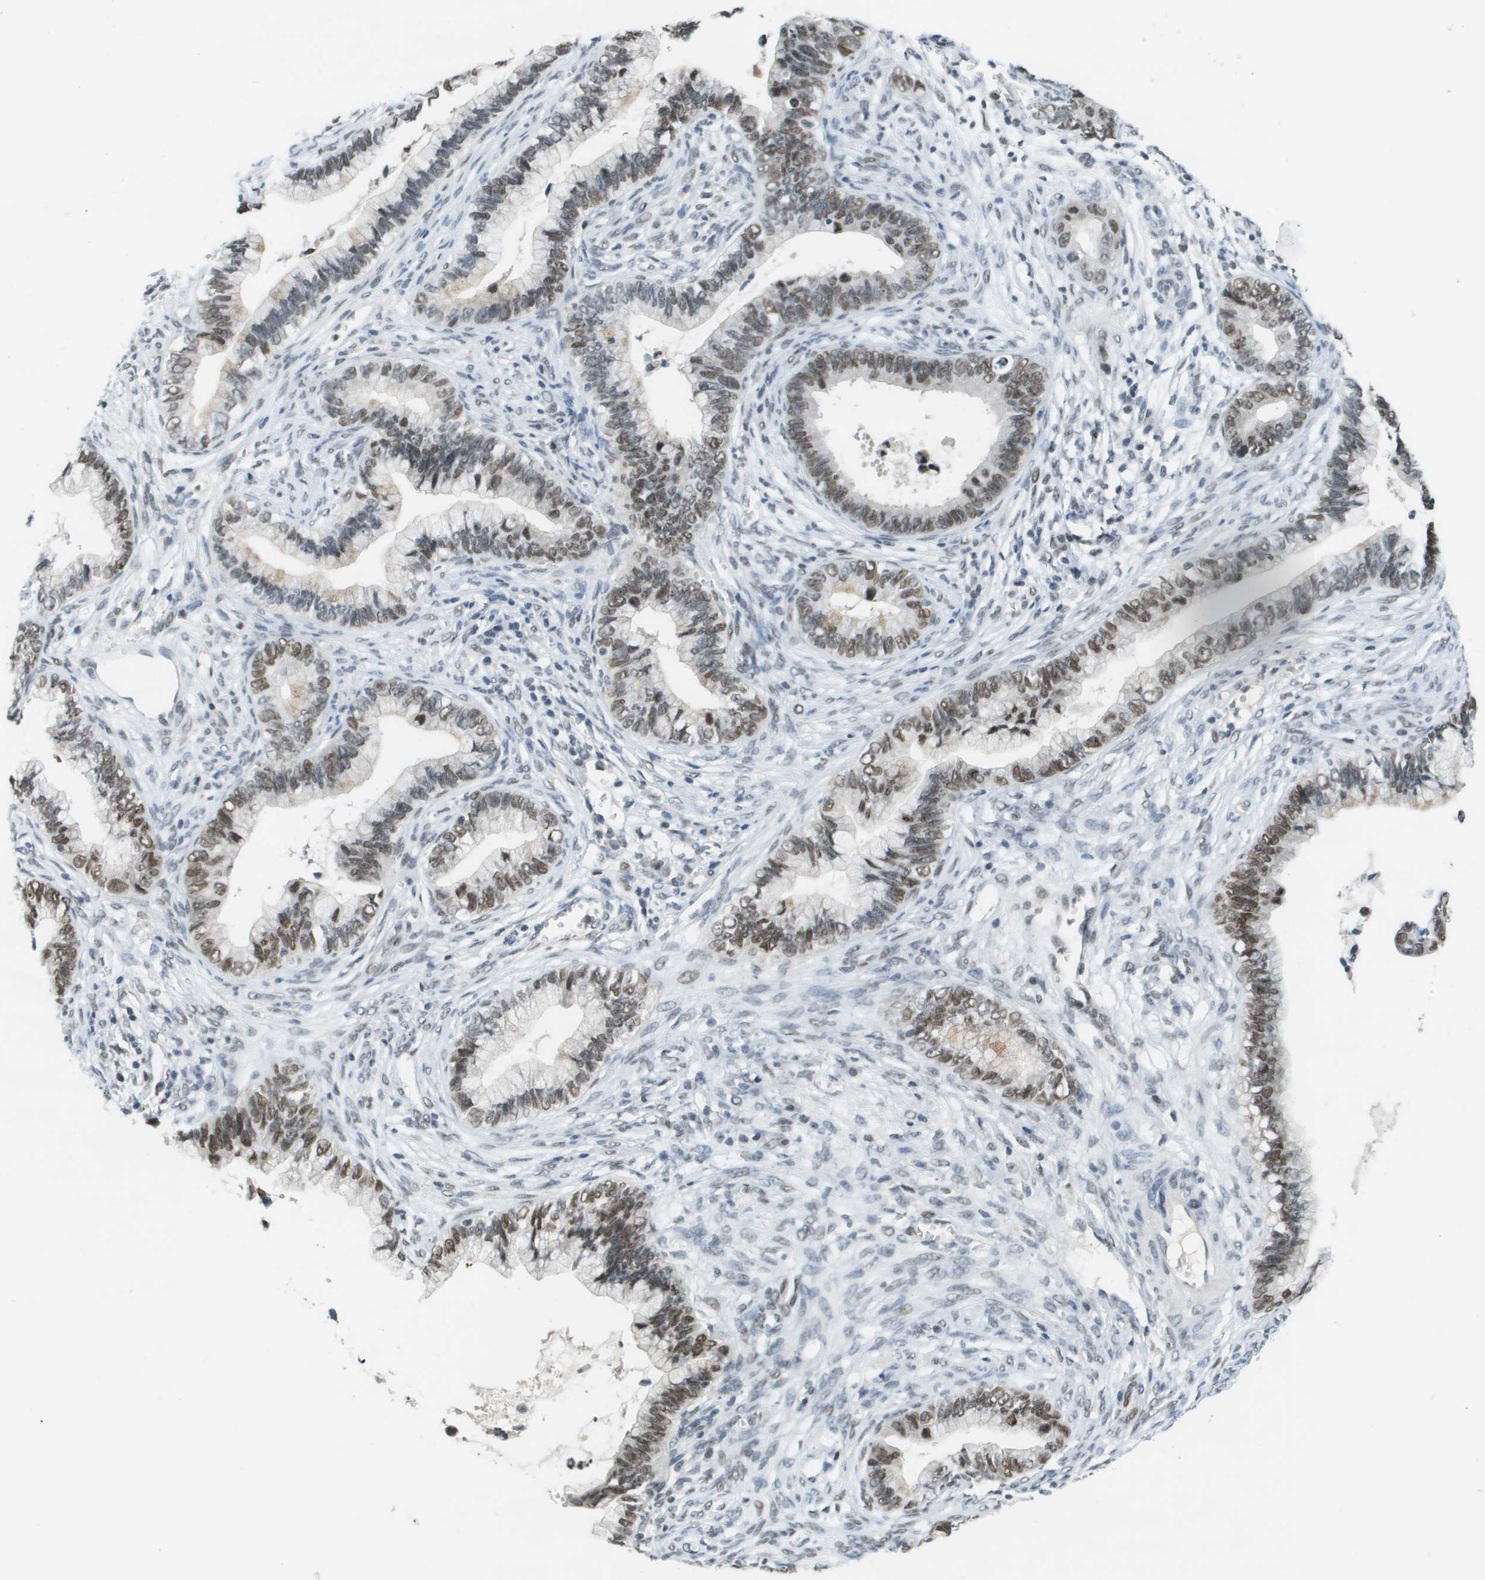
{"staining": {"intensity": "moderate", "quantity": ">75%", "location": "nuclear"}, "tissue": "cervical cancer", "cell_type": "Tumor cells", "image_type": "cancer", "snomed": [{"axis": "morphology", "description": "Adenocarcinoma, NOS"}, {"axis": "topography", "description": "Cervix"}], "caption": "Human cervical cancer (adenocarcinoma) stained for a protein (brown) shows moderate nuclear positive expression in about >75% of tumor cells.", "gene": "CBX5", "patient": {"sex": "female", "age": 44}}